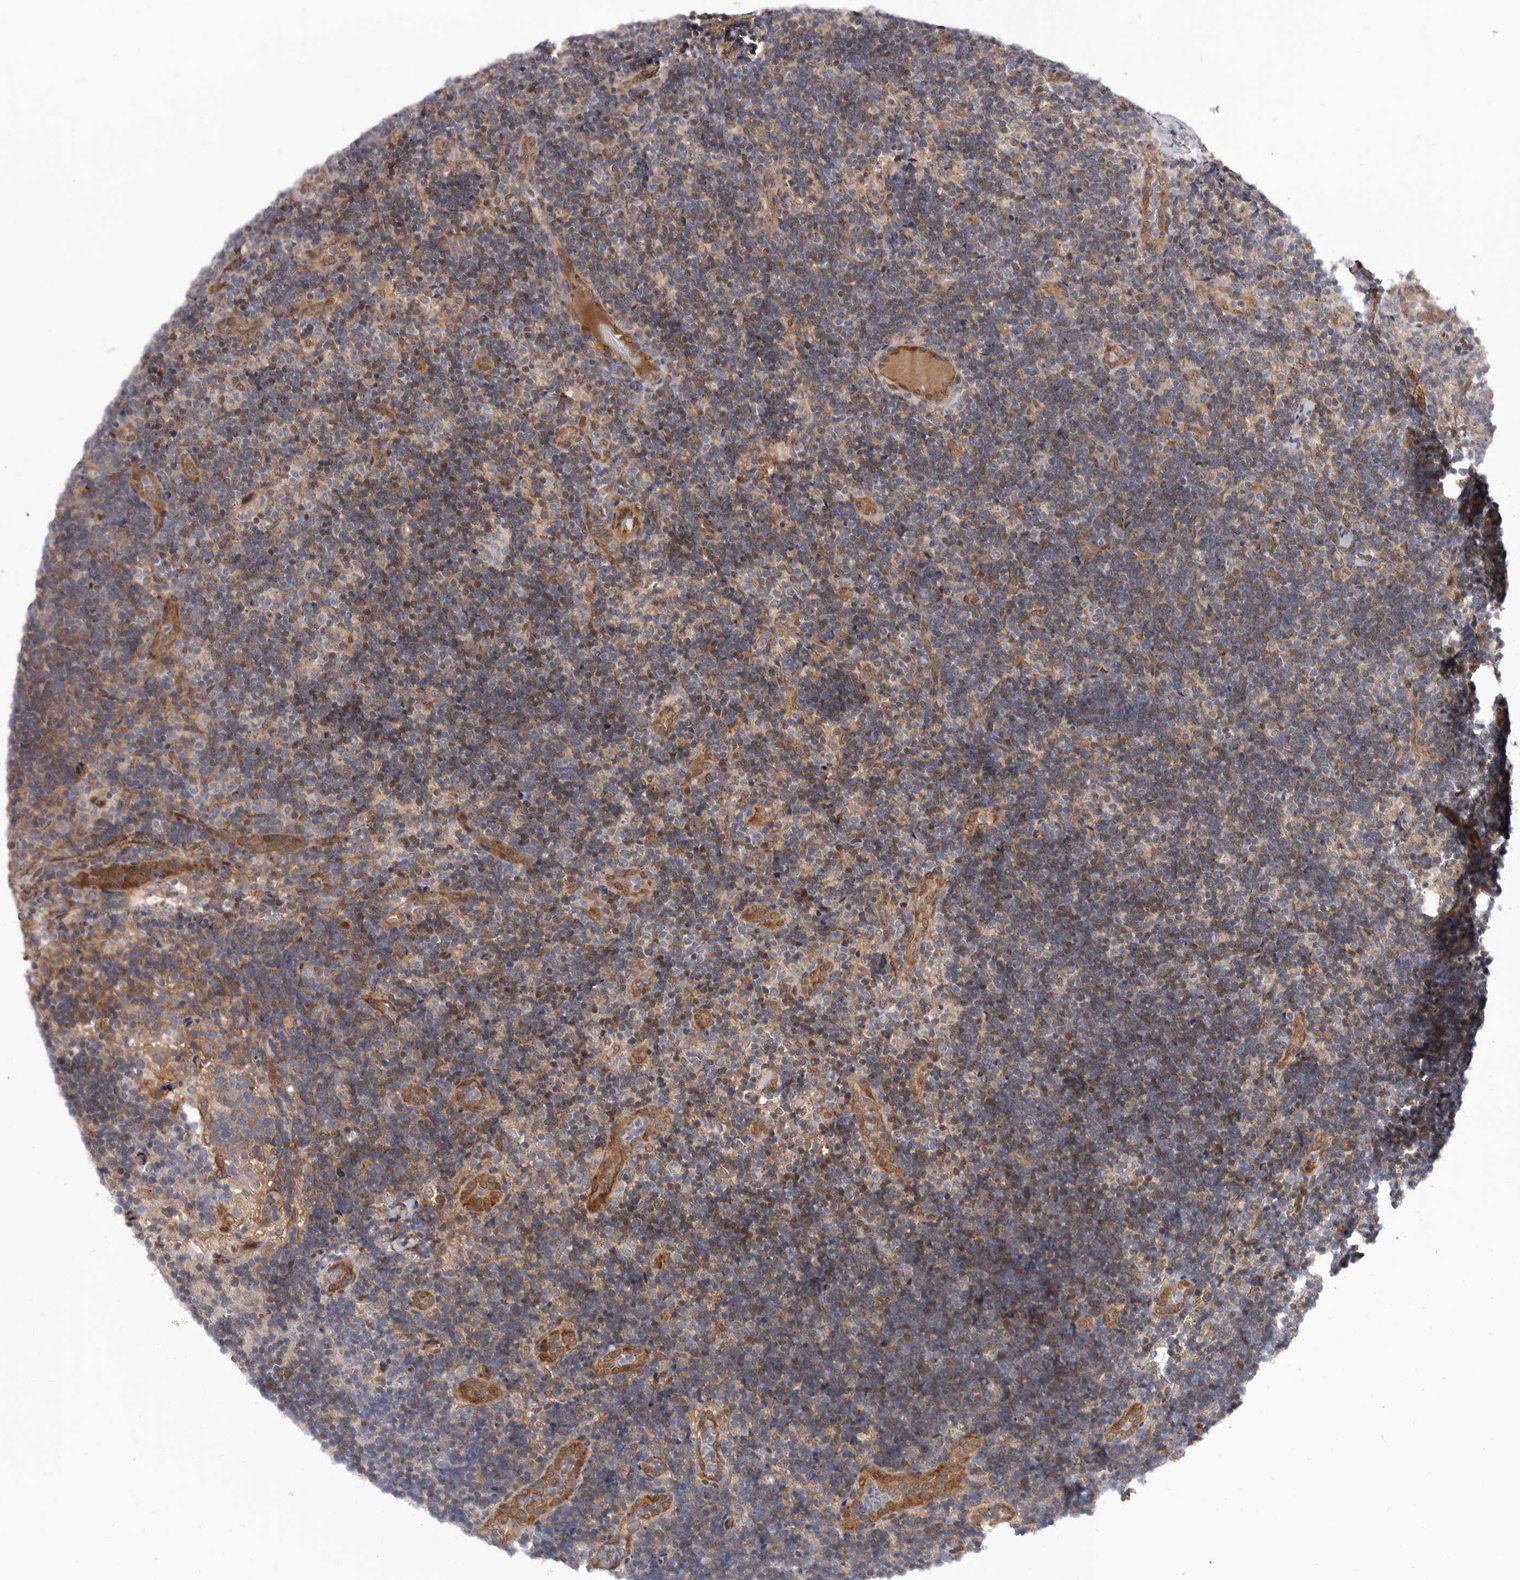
{"staining": {"intensity": "negative", "quantity": "none", "location": "none"}, "tissue": "lymph node", "cell_type": "Germinal center cells", "image_type": "normal", "snomed": [{"axis": "morphology", "description": "Normal tissue, NOS"}, {"axis": "topography", "description": "Lymph node"}], "caption": "The image exhibits no significant staining in germinal center cells of lymph node. (DAB IHC visualized using brightfield microscopy, high magnification).", "gene": "SBDS", "patient": {"sex": "female", "age": 22}}